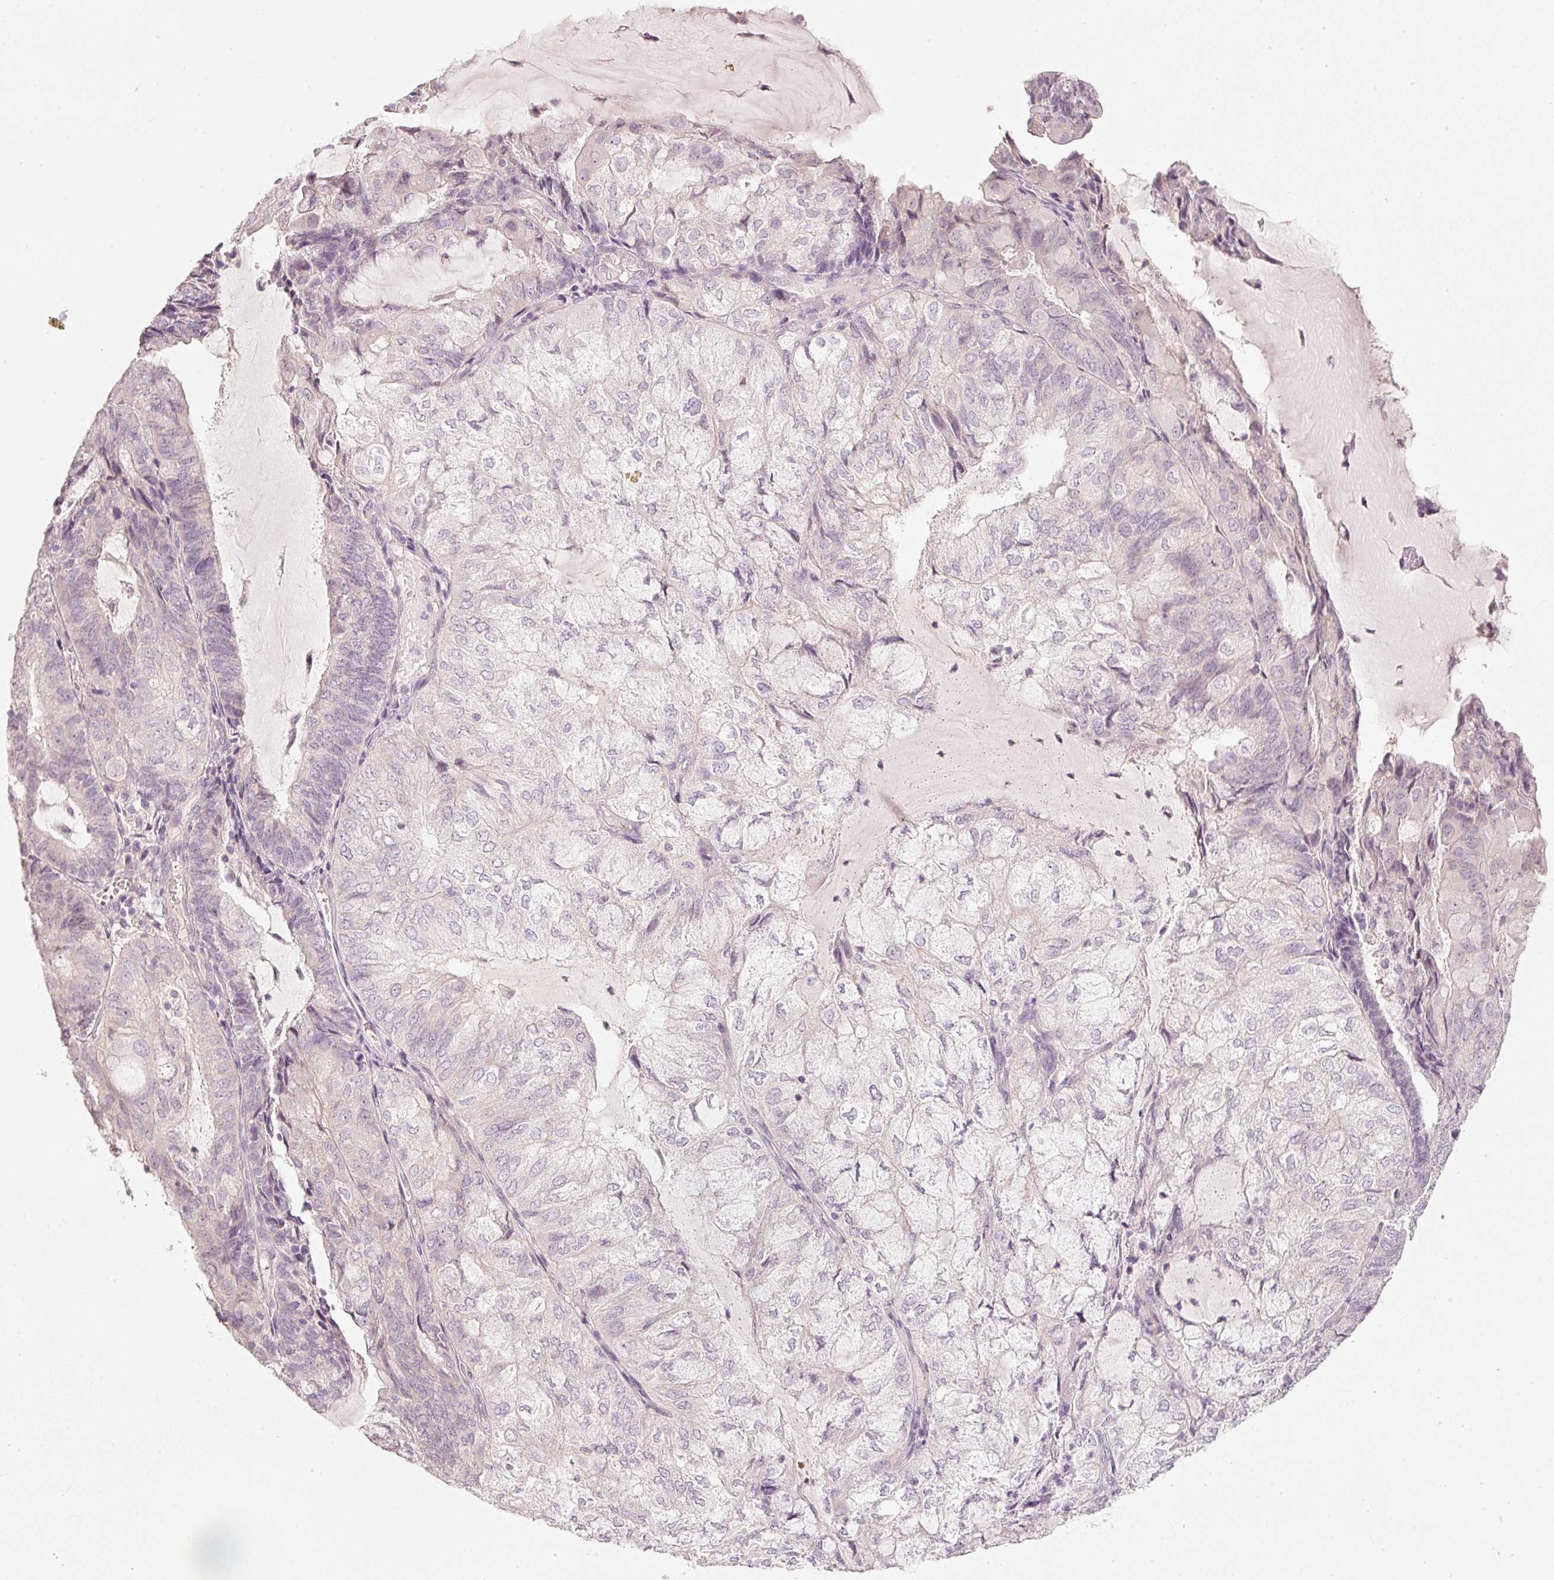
{"staining": {"intensity": "negative", "quantity": "none", "location": "none"}, "tissue": "endometrial cancer", "cell_type": "Tumor cells", "image_type": "cancer", "snomed": [{"axis": "morphology", "description": "Adenocarcinoma, NOS"}, {"axis": "topography", "description": "Endometrium"}], "caption": "High magnification brightfield microscopy of adenocarcinoma (endometrial) stained with DAB (brown) and counterstained with hematoxylin (blue): tumor cells show no significant expression.", "gene": "STEAP1", "patient": {"sex": "female", "age": 81}}